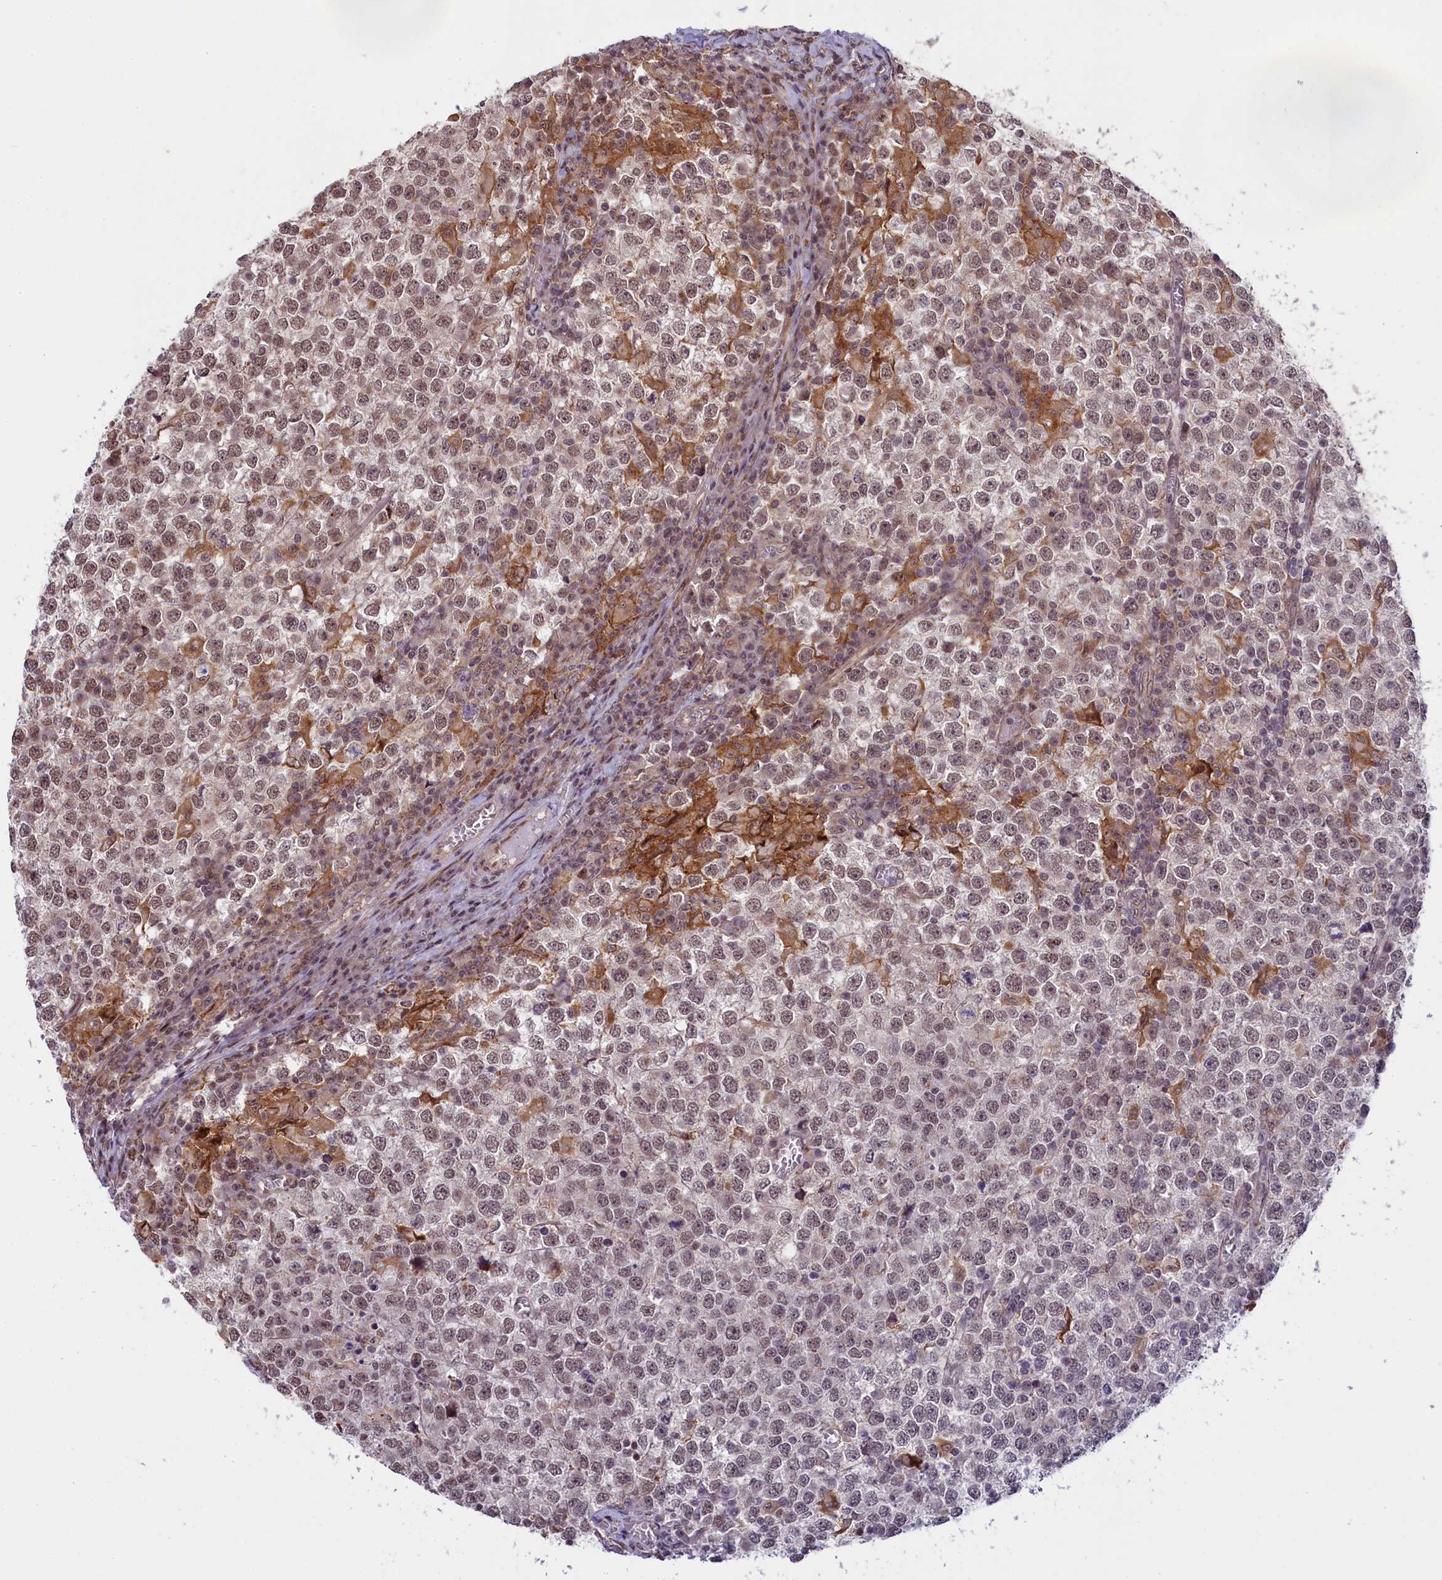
{"staining": {"intensity": "weak", "quantity": ">75%", "location": "nuclear"}, "tissue": "testis cancer", "cell_type": "Tumor cells", "image_type": "cancer", "snomed": [{"axis": "morphology", "description": "Seminoma, NOS"}, {"axis": "topography", "description": "Testis"}], "caption": "Human testis cancer stained with a brown dye reveals weak nuclear positive expression in approximately >75% of tumor cells.", "gene": "FCHO1", "patient": {"sex": "male", "age": 65}}